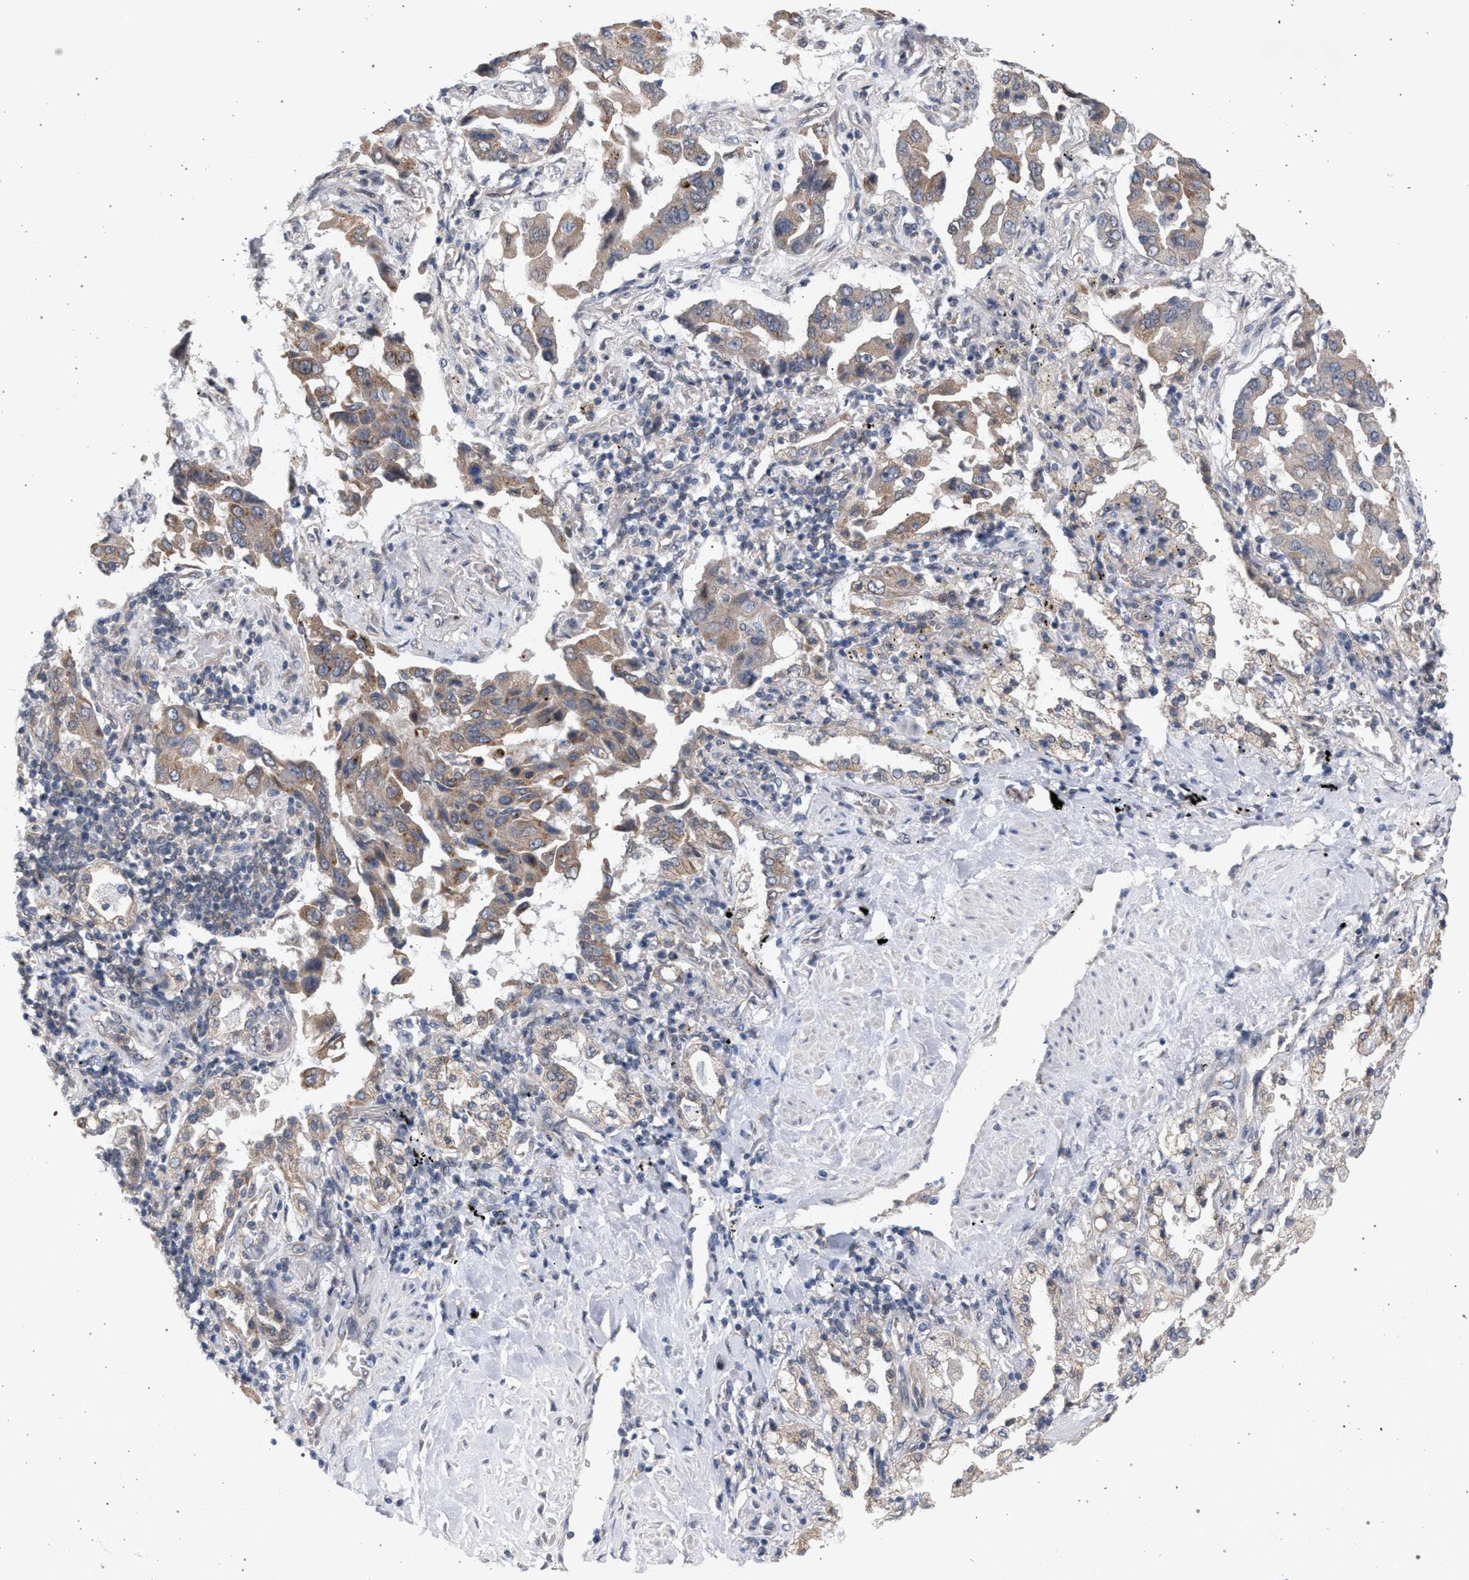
{"staining": {"intensity": "weak", "quantity": ">75%", "location": "cytoplasmic/membranous"}, "tissue": "lung cancer", "cell_type": "Tumor cells", "image_type": "cancer", "snomed": [{"axis": "morphology", "description": "Adenocarcinoma, NOS"}, {"axis": "topography", "description": "Lung"}], "caption": "Immunohistochemistry (IHC) (DAB (3,3'-diaminobenzidine)) staining of lung adenocarcinoma shows weak cytoplasmic/membranous protein positivity in about >75% of tumor cells.", "gene": "ARPC5L", "patient": {"sex": "female", "age": 65}}